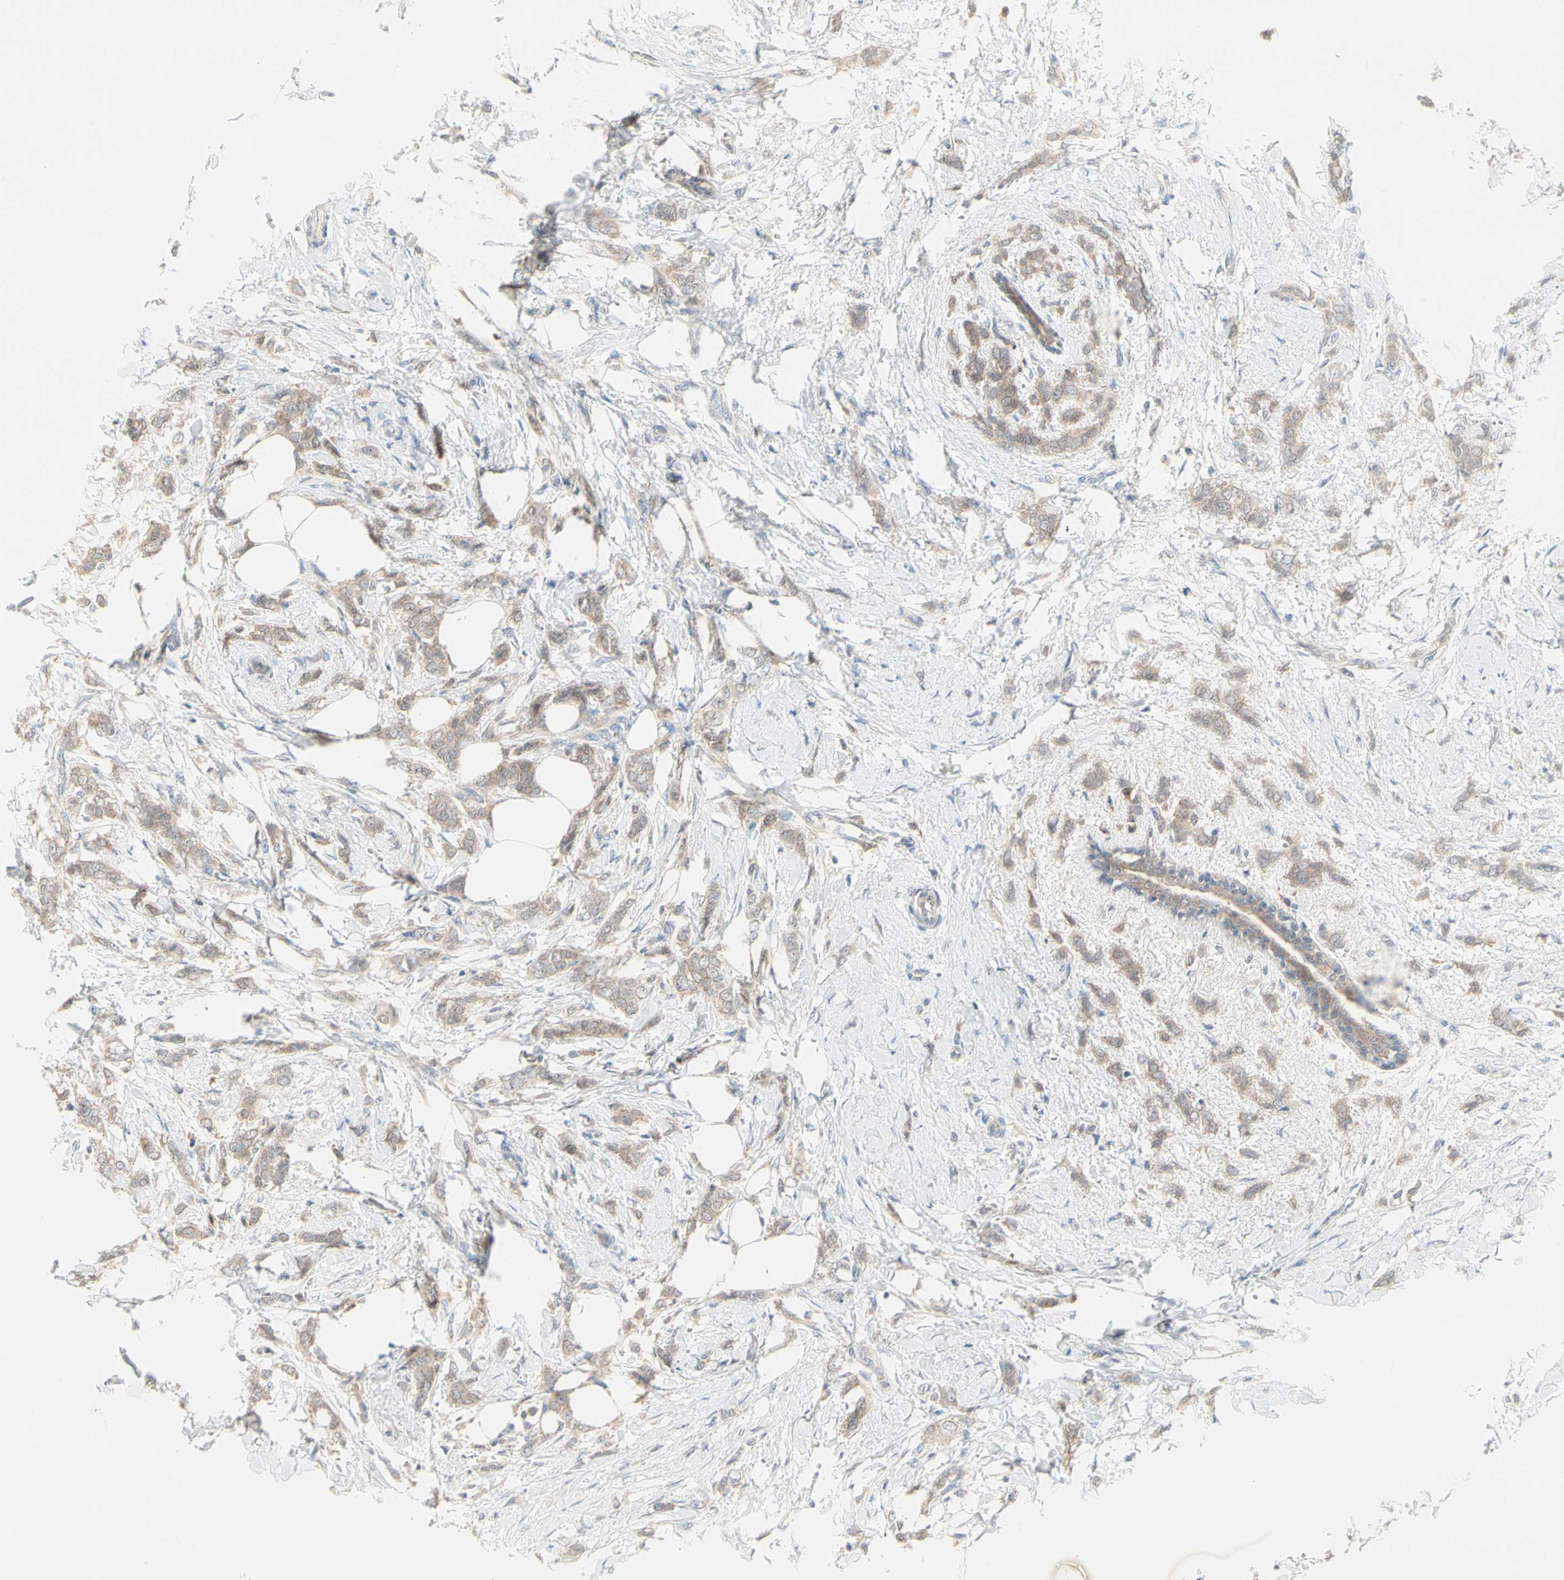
{"staining": {"intensity": "weak", "quantity": ">75%", "location": "cytoplasmic/membranous"}, "tissue": "breast cancer", "cell_type": "Tumor cells", "image_type": "cancer", "snomed": [{"axis": "morphology", "description": "Lobular carcinoma, in situ"}, {"axis": "morphology", "description": "Lobular carcinoma"}, {"axis": "topography", "description": "Breast"}], "caption": "Breast cancer (lobular carcinoma) was stained to show a protein in brown. There is low levels of weak cytoplasmic/membranous positivity in about >75% of tumor cells.", "gene": "MPI", "patient": {"sex": "female", "age": 41}}